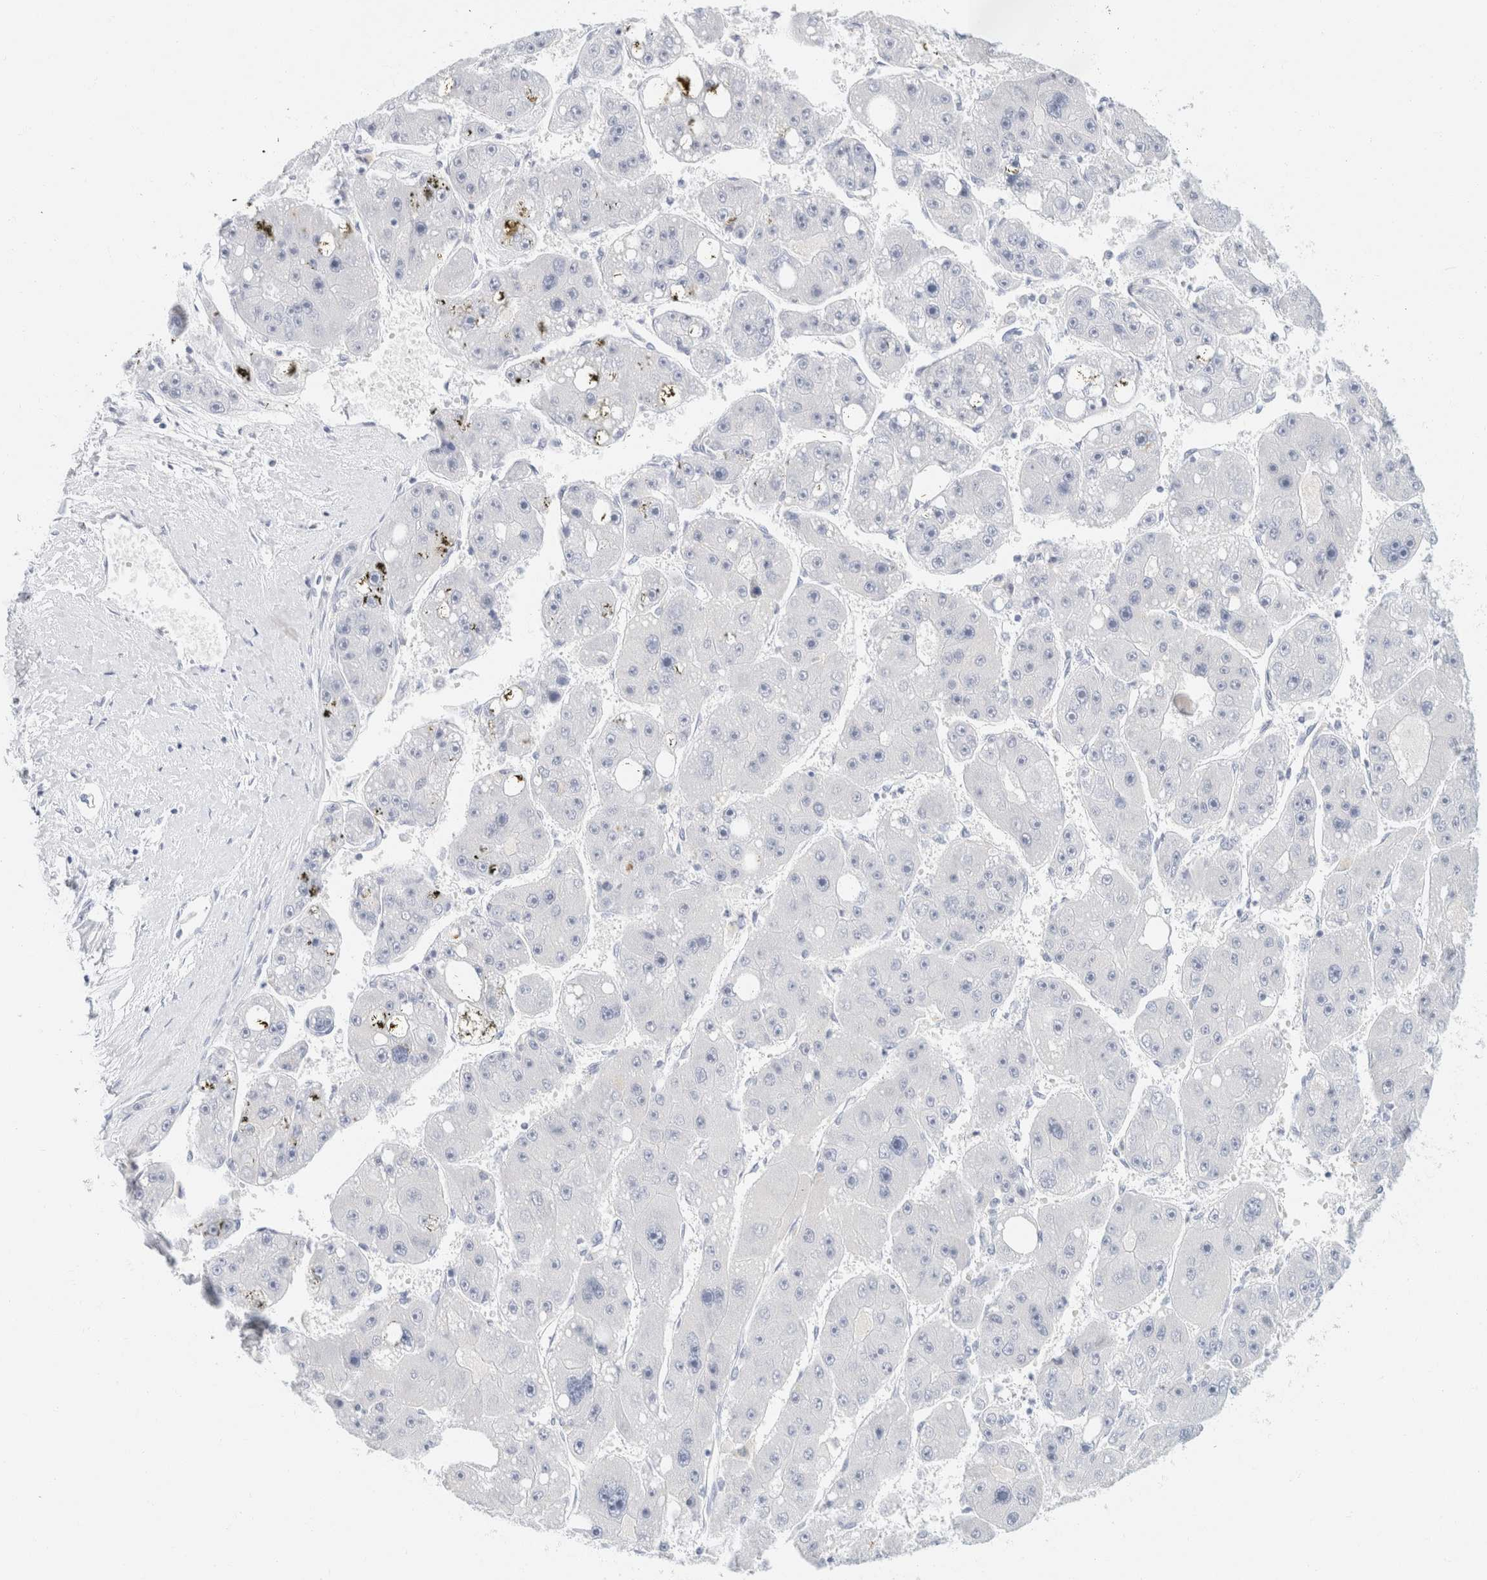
{"staining": {"intensity": "negative", "quantity": "none", "location": "none"}, "tissue": "liver cancer", "cell_type": "Tumor cells", "image_type": "cancer", "snomed": [{"axis": "morphology", "description": "Carcinoma, Hepatocellular, NOS"}, {"axis": "topography", "description": "Liver"}], "caption": "Liver hepatocellular carcinoma stained for a protein using immunohistochemistry (IHC) displays no staining tumor cells.", "gene": "KRT20", "patient": {"sex": "female", "age": 61}}